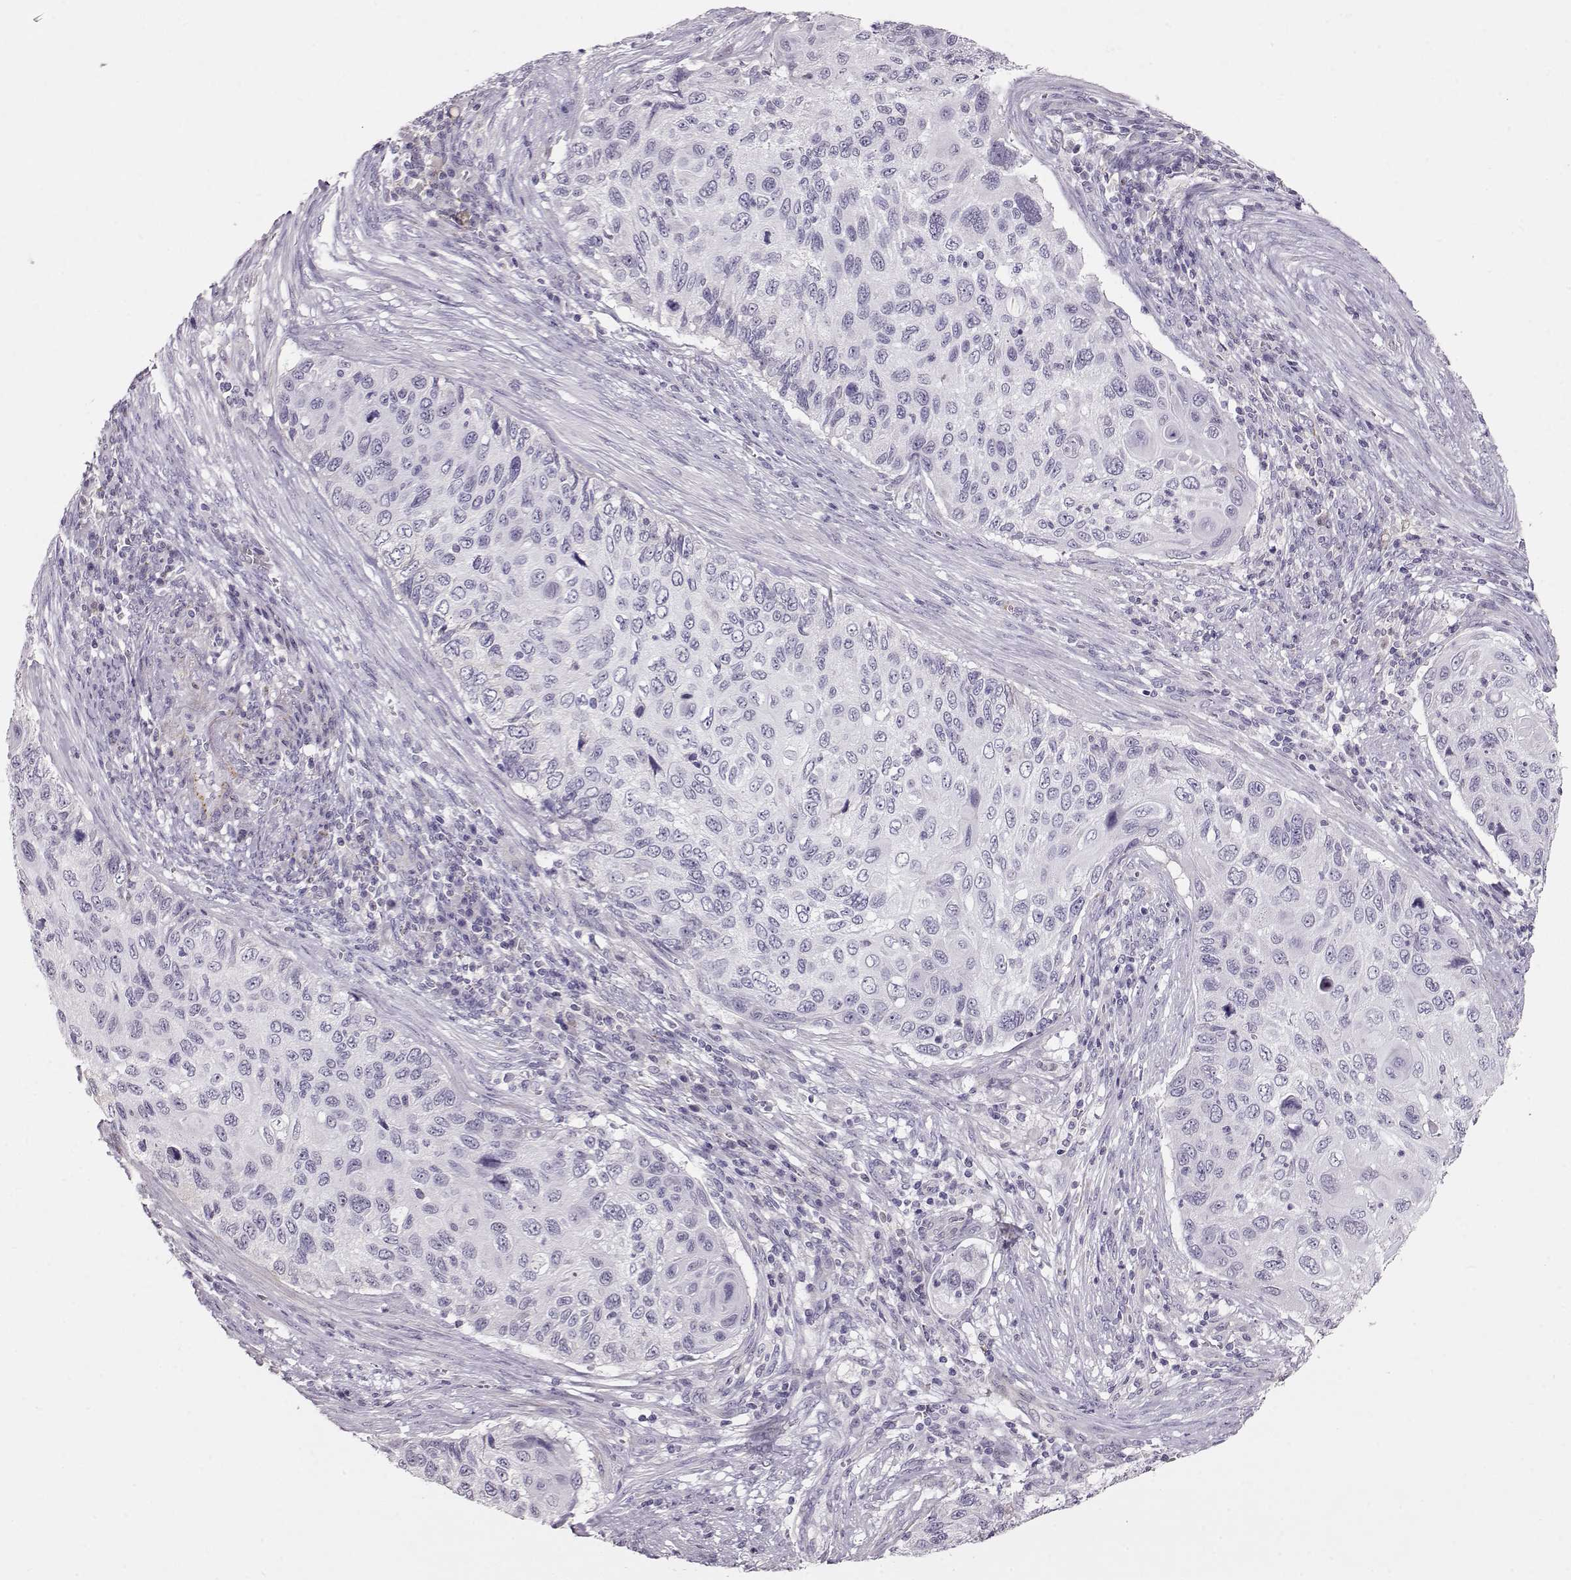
{"staining": {"intensity": "negative", "quantity": "none", "location": "none"}, "tissue": "cervical cancer", "cell_type": "Tumor cells", "image_type": "cancer", "snomed": [{"axis": "morphology", "description": "Squamous cell carcinoma, NOS"}, {"axis": "topography", "description": "Cervix"}], "caption": "Immunohistochemistry (IHC) photomicrograph of squamous cell carcinoma (cervical) stained for a protein (brown), which shows no positivity in tumor cells.", "gene": "RBM44", "patient": {"sex": "female", "age": 70}}